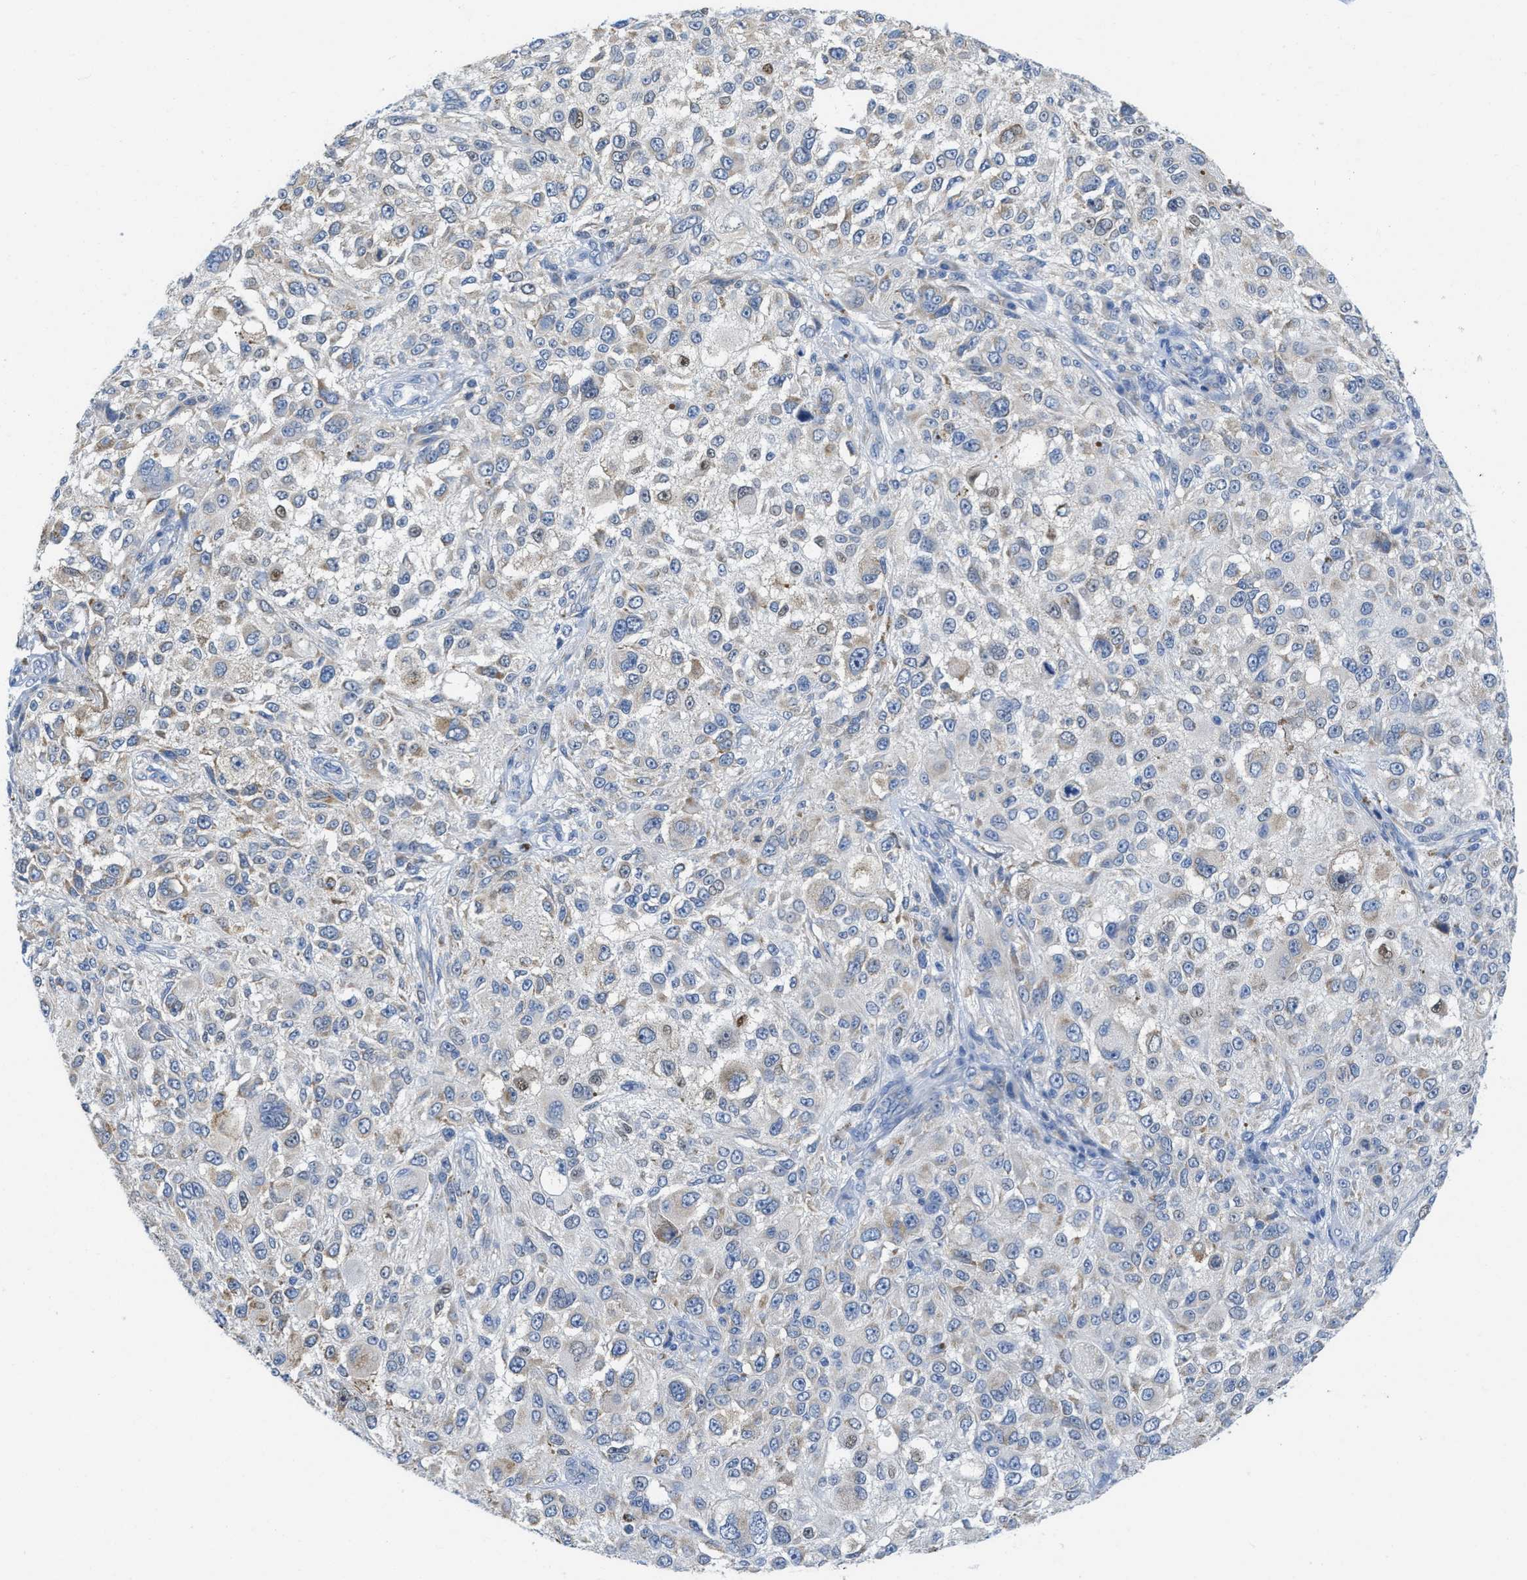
{"staining": {"intensity": "weak", "quantity": "<25%", "location": "cytoplasmic/membranous"}, "tissue": "melanoma", "cell_type": "Tumor cells", "image_type": "cancer", "snomed": [{"axis": "morphology", "description": "Necrosis, NOS"}, {"axis": "morphology", "description": "Malignant melanoma, NOS"}, {"axis": "topography", "description": "Skin"}], "caption": "Micrograph shows no protein positivity in tumor cells of melanoma tissue.", "gene": "PTDSS1", "patient": {"sex": "female", "age": 87}}